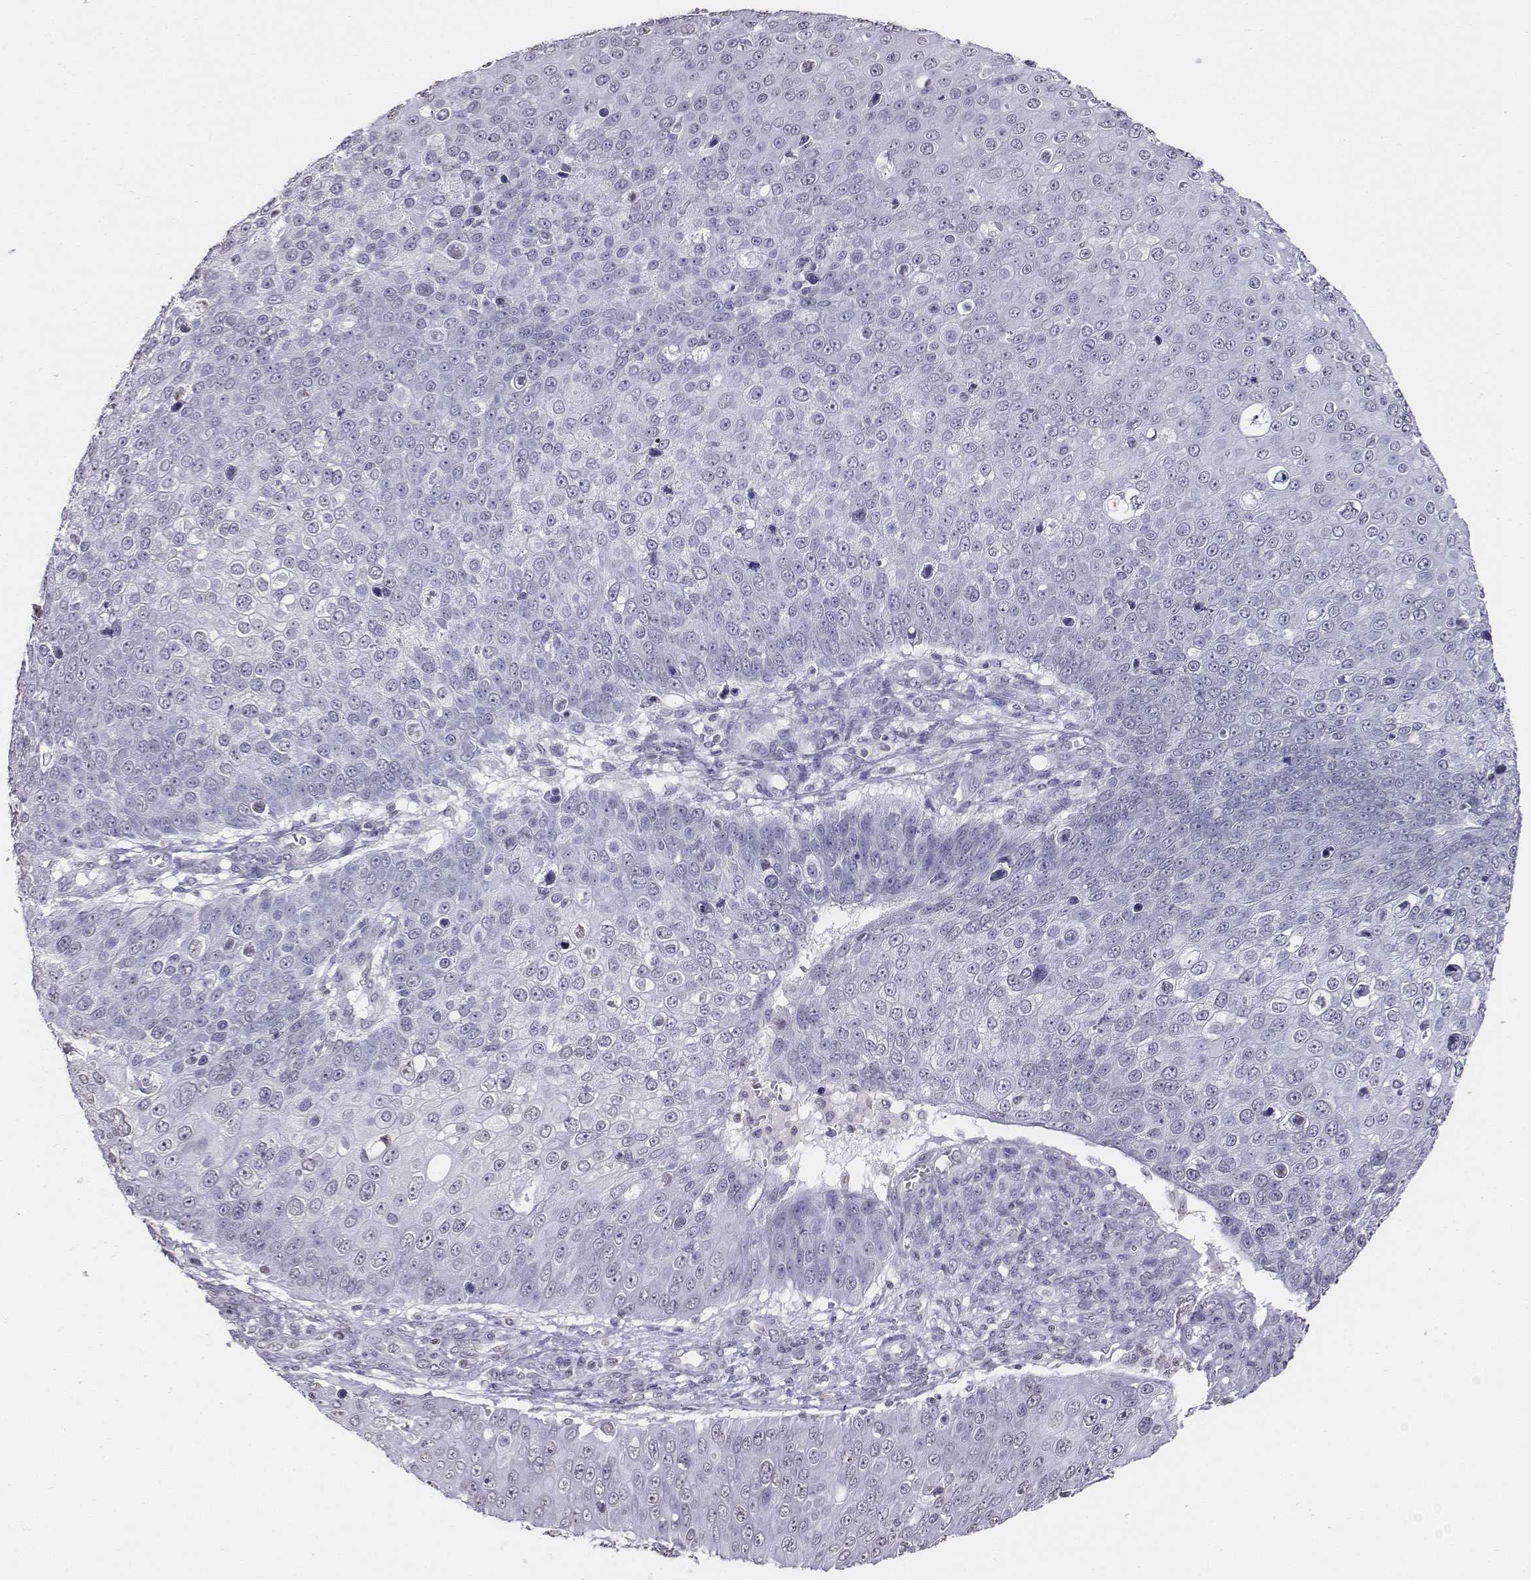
{"staining": {"intensity": "negative", "quantity": "none", "location": "none"}, "tissue": "skin cancer", "cell_type": "Tumor cells", "image_type": "cancer", "snomed": [{"axis": "morphology", "description": "Squamous cell carcinoma, NOS"}, {"axis": "topography", "description": "Skin"}], "caption": "IHC photomicrograph of human squamous cell carcinoma (skin) stained for a protein (brown), which reveals no expression in tumor cells.", "gene": "BARHL1", "patient": {"sex": "male", "age": 71}}